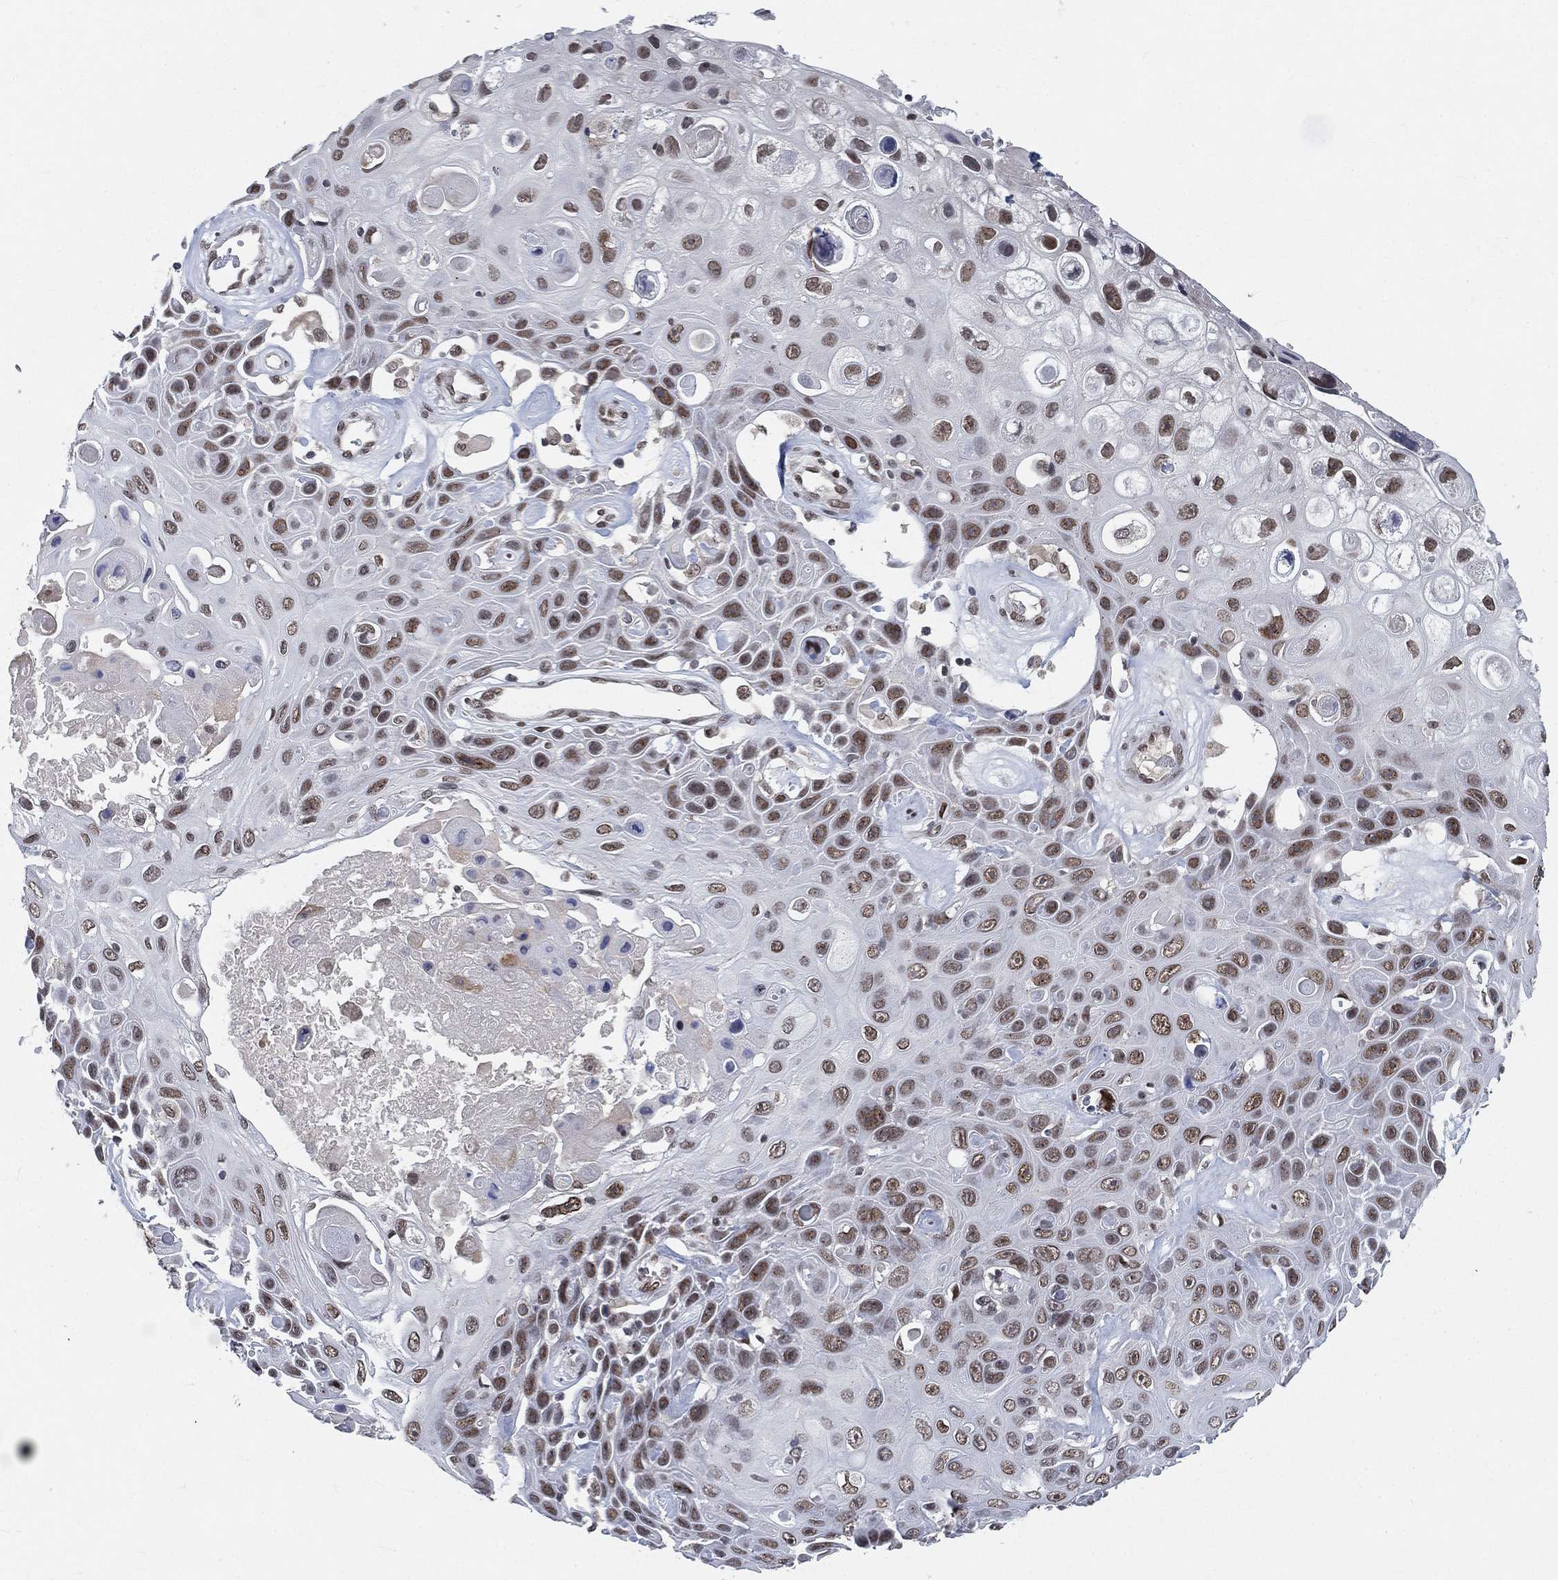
{"staining": {"intensity": "moderate", "quantity": ">75%", "location": "nuclear"}, "tissue": "skin cancer", "cell_type": "Tumor cells", "image_type": "cancer", "snomed": [{"axis": "morphology", "description": "Squamous cell carcinoma, NOS"}, {"axis": "topography", "description": "Skin"}], "caption": "A medium amount of moderate nuclear staining is identified in approximately >75% of tumor cells in skin cancer tissue. The staining was performed using DAB, with brown indicating positive protein expression. Nuclei are stained blue with hematoxylin.", "gene": "YLPM1", "patient": {"sex": "male", "age": 82}}